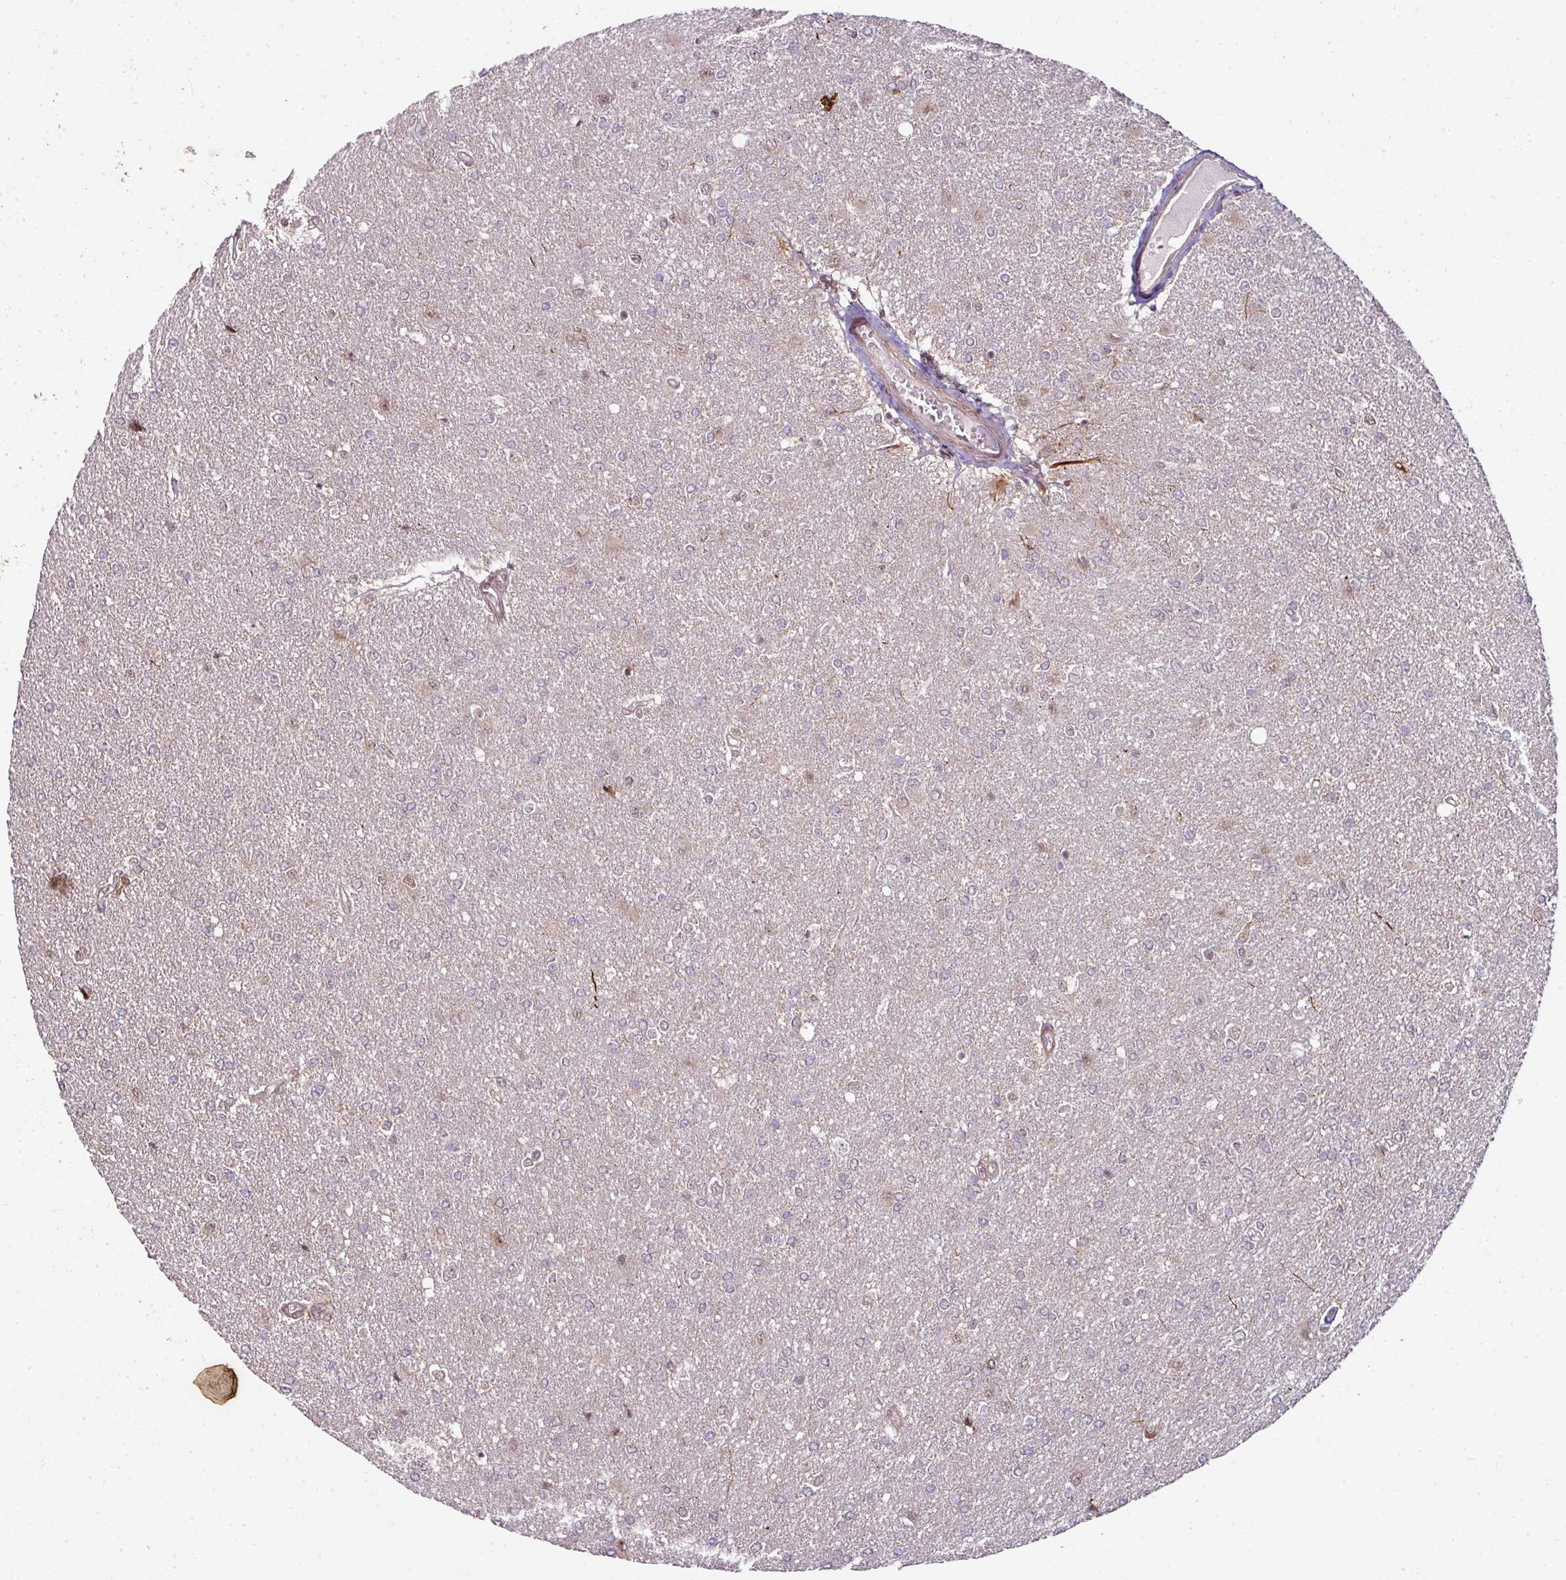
{"staining": {"intensity": "moderate", "quantity": ">75%", "location": "nuclear"}, "tissue": "glioma", "cell_type": "Tumor cells", "image_type": "cancer", "snomed": [{"axis": "morphology", "description": "Glioma, malignant, High grade"}, {"axis": "topography", "description": "Brain"}], "caption": "Immunohistochemistry (IHC) histopathology image of neoplastic tissue: malignant high-grade glioma stained using IHC reveals medium levels of moderate protein expression localized specifically in the nuclear of tumor cells, appearing as a nuclear brown color.", "gene": "ATAT1", "patient": {"sex": "male", "age": 67}}